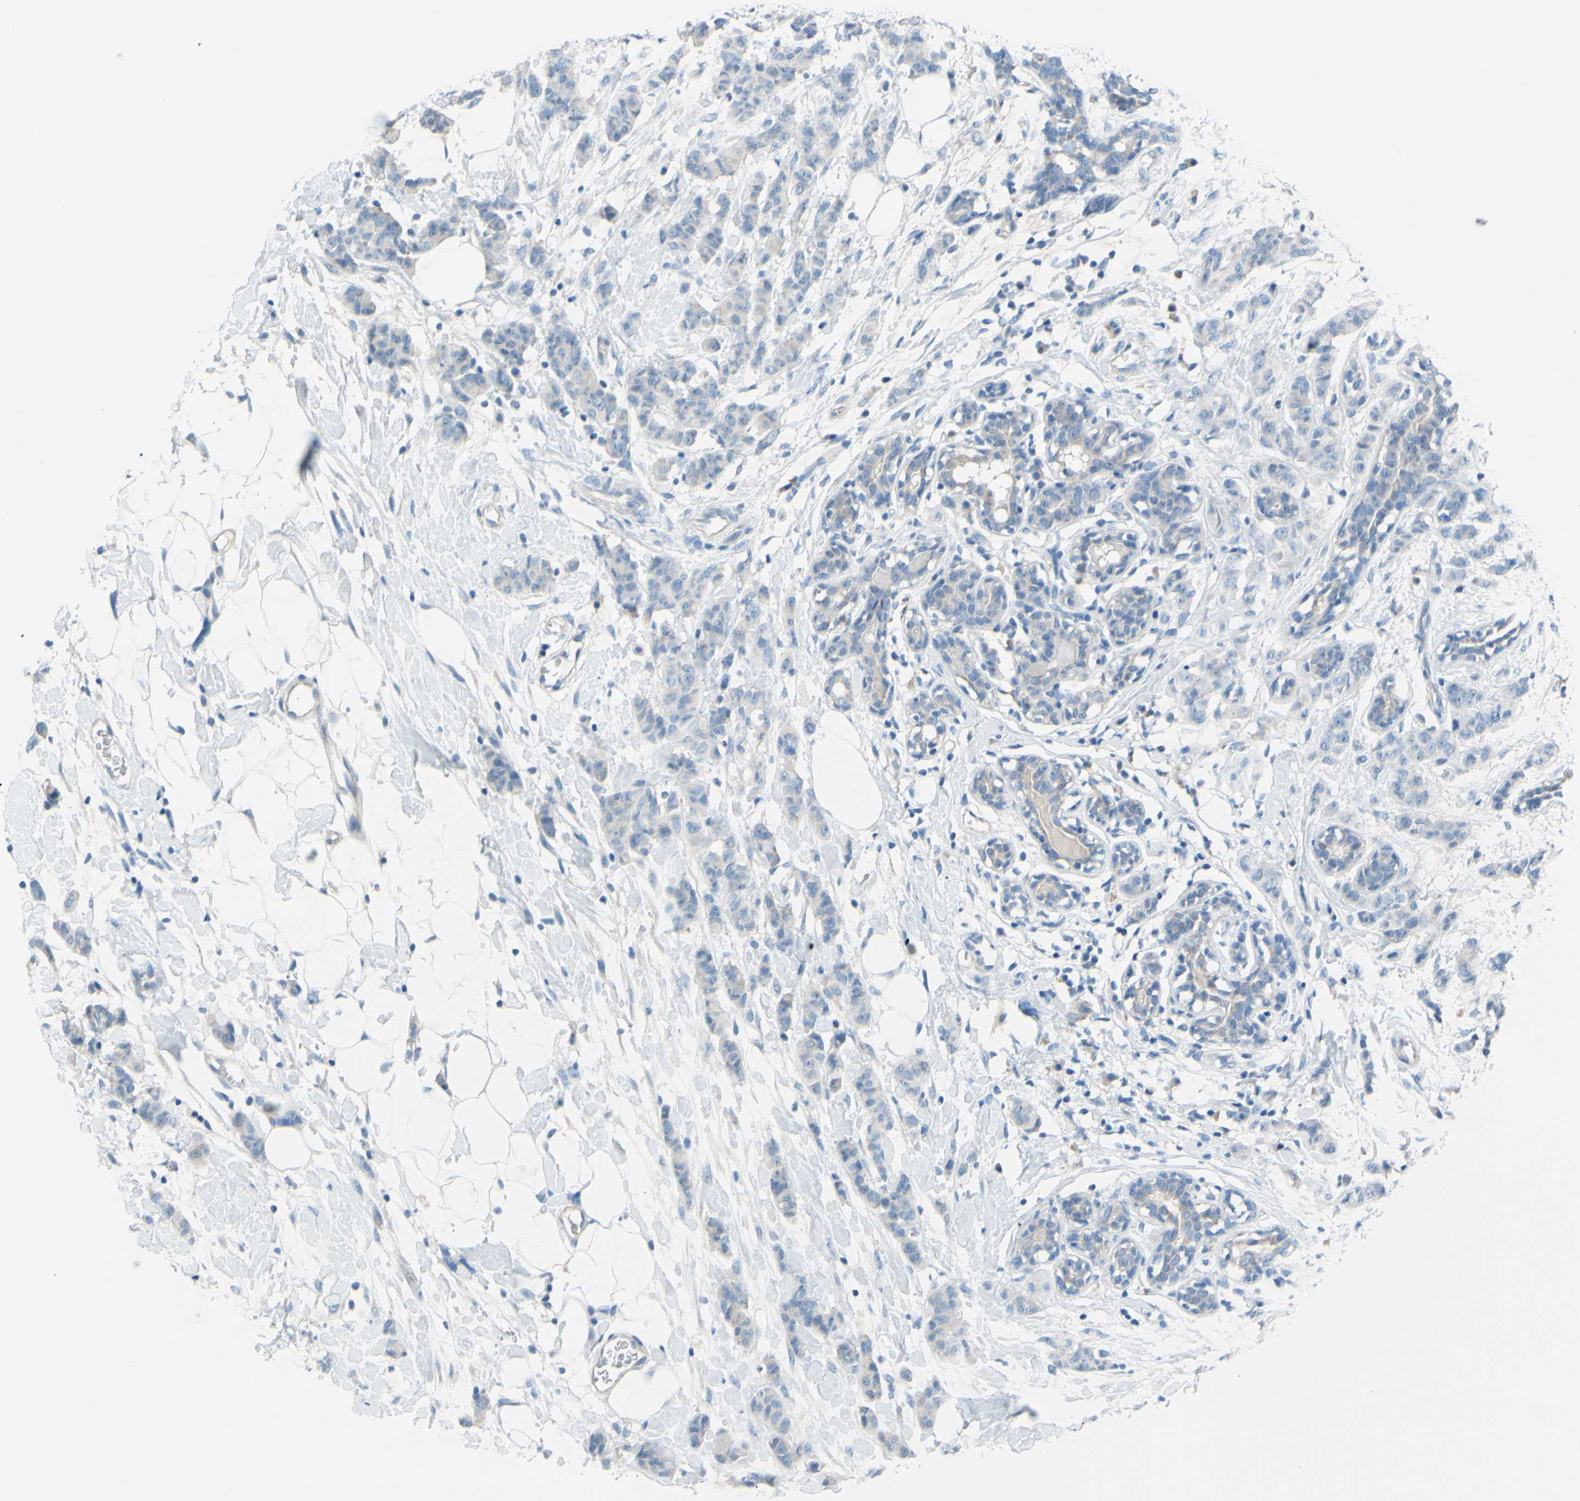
{"staining": {"intensity": "weak", "quantity": "<25%", "location": "cytoplasmic/membranous"}, "tissue": "breast cancer", "cell_type": "Tumor cells", "image_type": "cancer", "snomed": [{"axis": "morphology", "description": "Normal tissue, NOS"}, {"axis": "morphology", "description": "Duct carcinoma"}, {"axis": "topography", "description": "Breast"}], "caption": "A micrograph of breast infiltrating ductal carcinoma stained for a protein shows no brown staining in tumor cells.", "gene": "SLC1A2", "patient": {"sex": "female", "age": 40}}